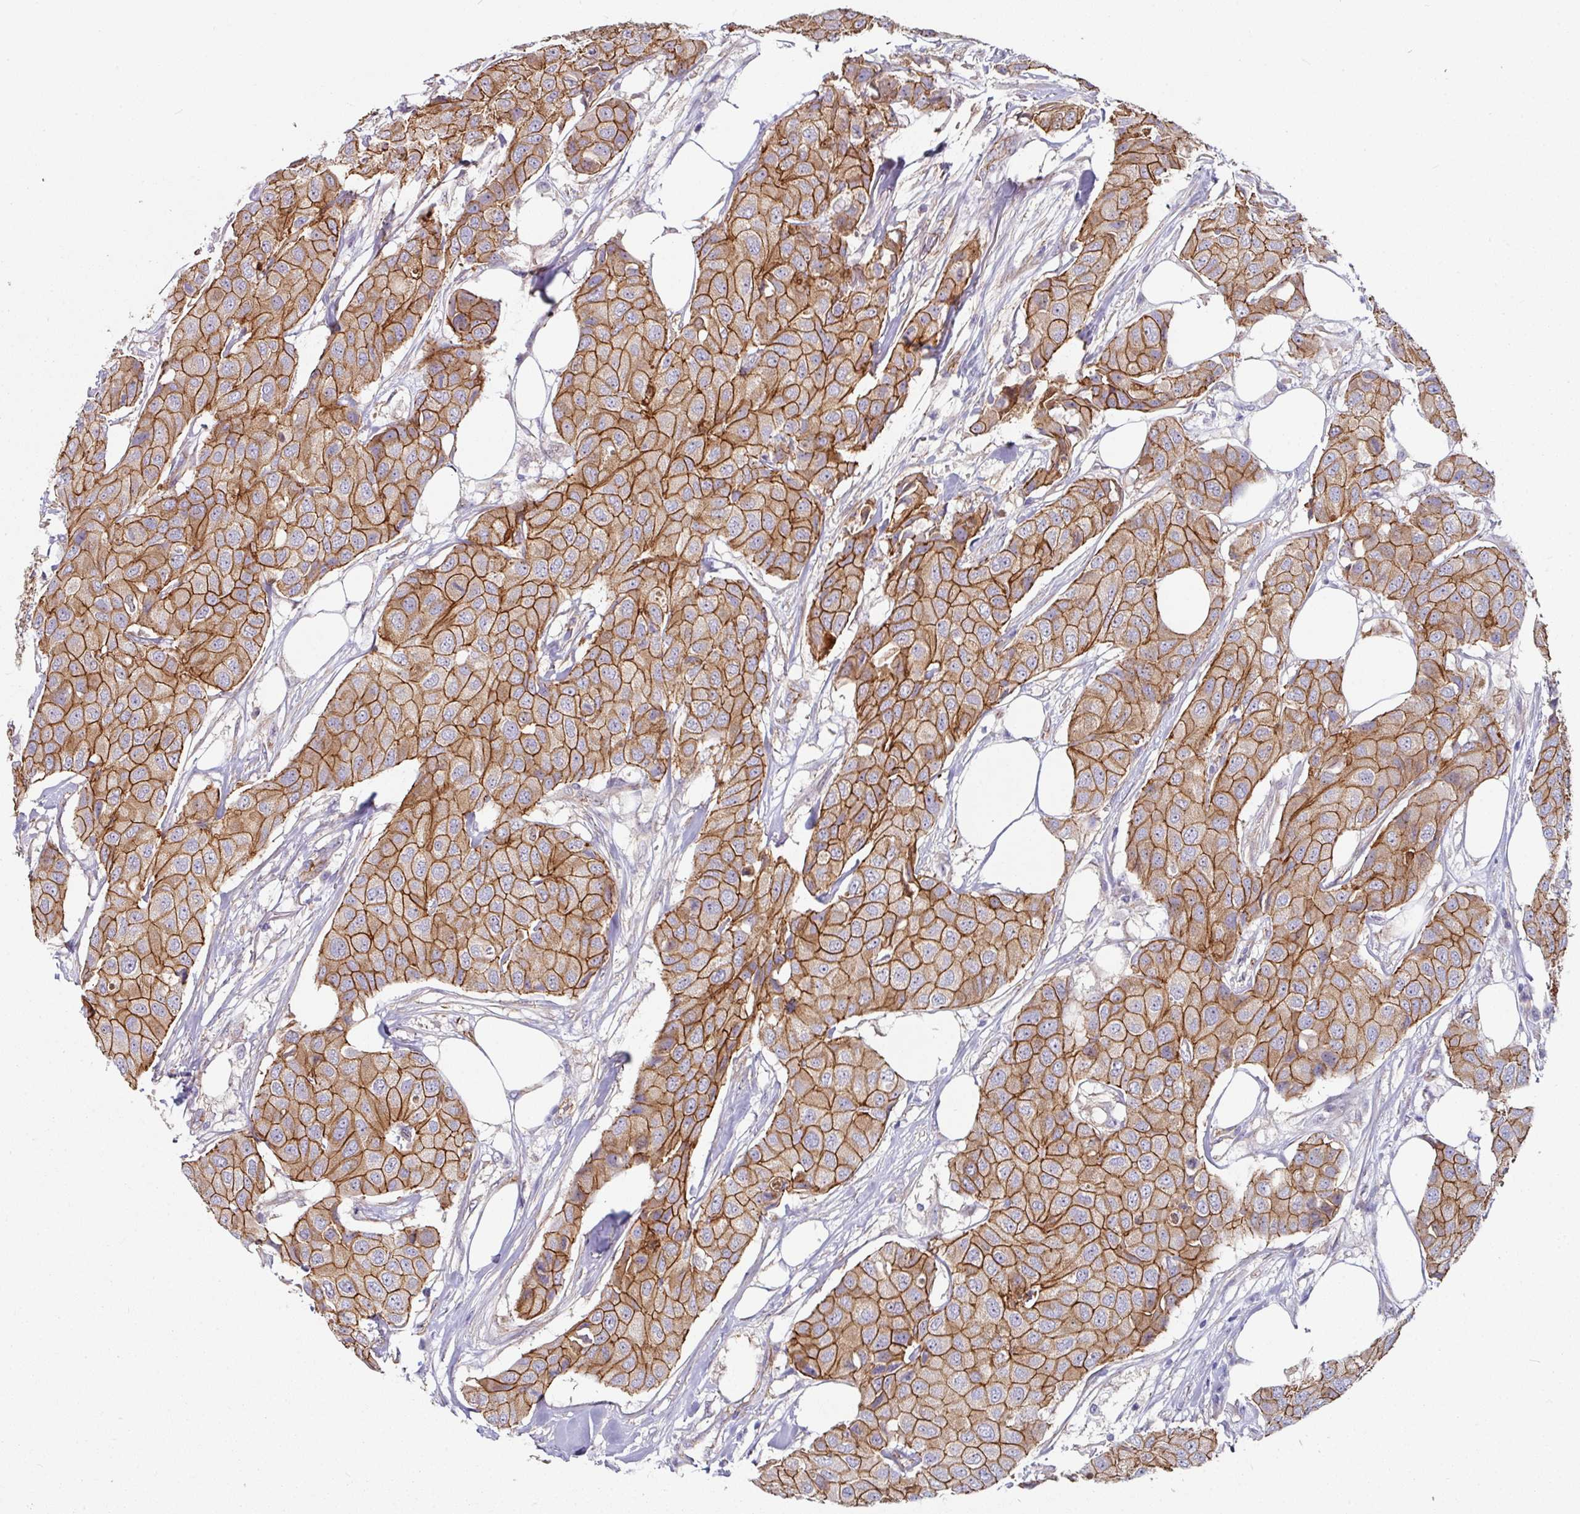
{"staining": {"intensity": "moderate", "quantity": ">75%", "location": "cytoplasmic/membranous"}, "tissue": "breast cancer", "cell_type": "Tumor cells", "image_type": "cancer", "snomed": [{"axis": "morphology", "description": "Duct carcinoma"}, {"axis": "topography", "description": "Breast"}], "caption": "An image of human infiltrating ductal carcinoma (breast) stained for a protein demonstrates moderate cytoplasmic/membranous brown staining in tumor cells.", "gene": "JUP", "patient": {"sex": "female", "age": 80}}